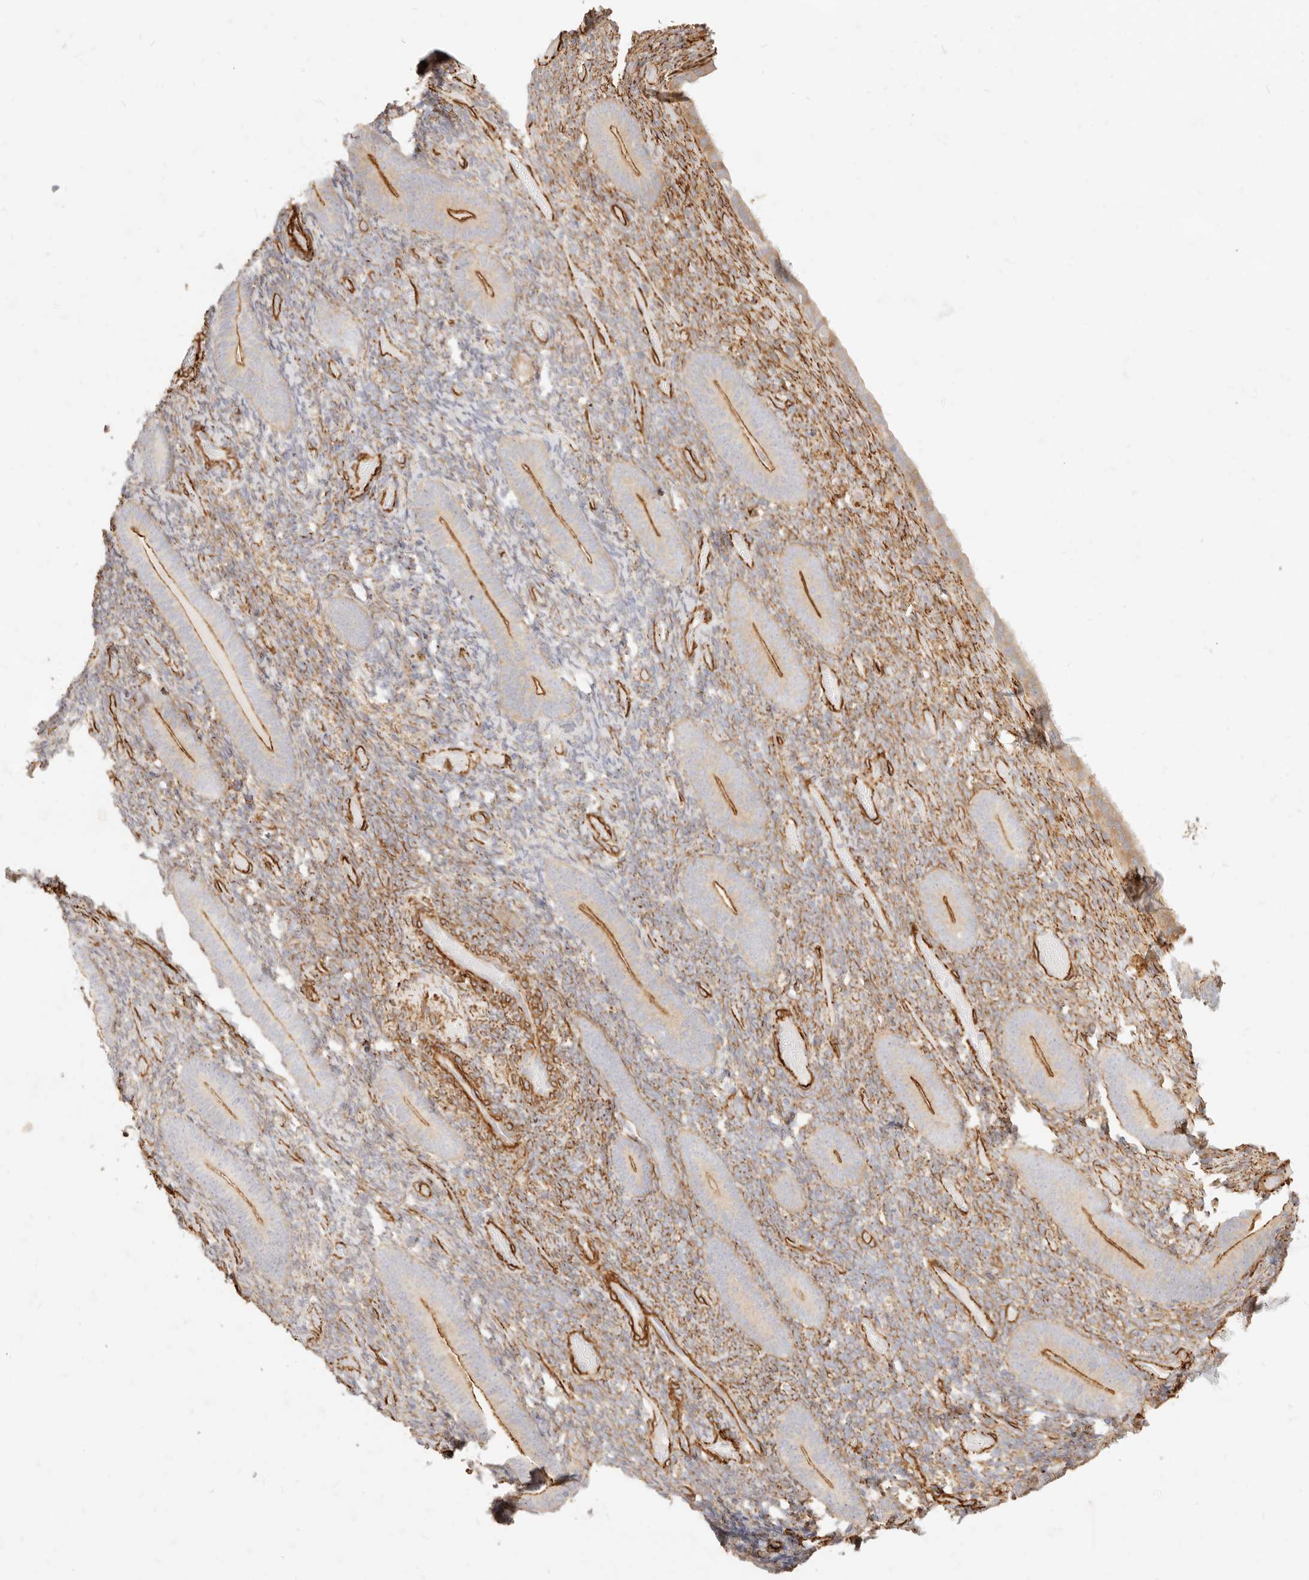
{"staining": {"intensity": "moderate", "quantity": "<25%", "location": "cytoplasmic/membranous"}, "tissue": "endometrium", "cell_type": "Cells in endometrial stroma", "image_type": "normal", "snomed": [{"axis": "morphology", "description": "Normal tissue, NOS"}, {"axis": "topography", "description": "Endometrium"}], "caption": "A high-resolution micrograph shows IHC staining of benign endometrium, which reveals moderate cytoplasmic/membranous positivity in approximately <25% of cells in endometrial stroma.", "gene": "TMTC2", "patient": {"sex": "female", "age": 51}}